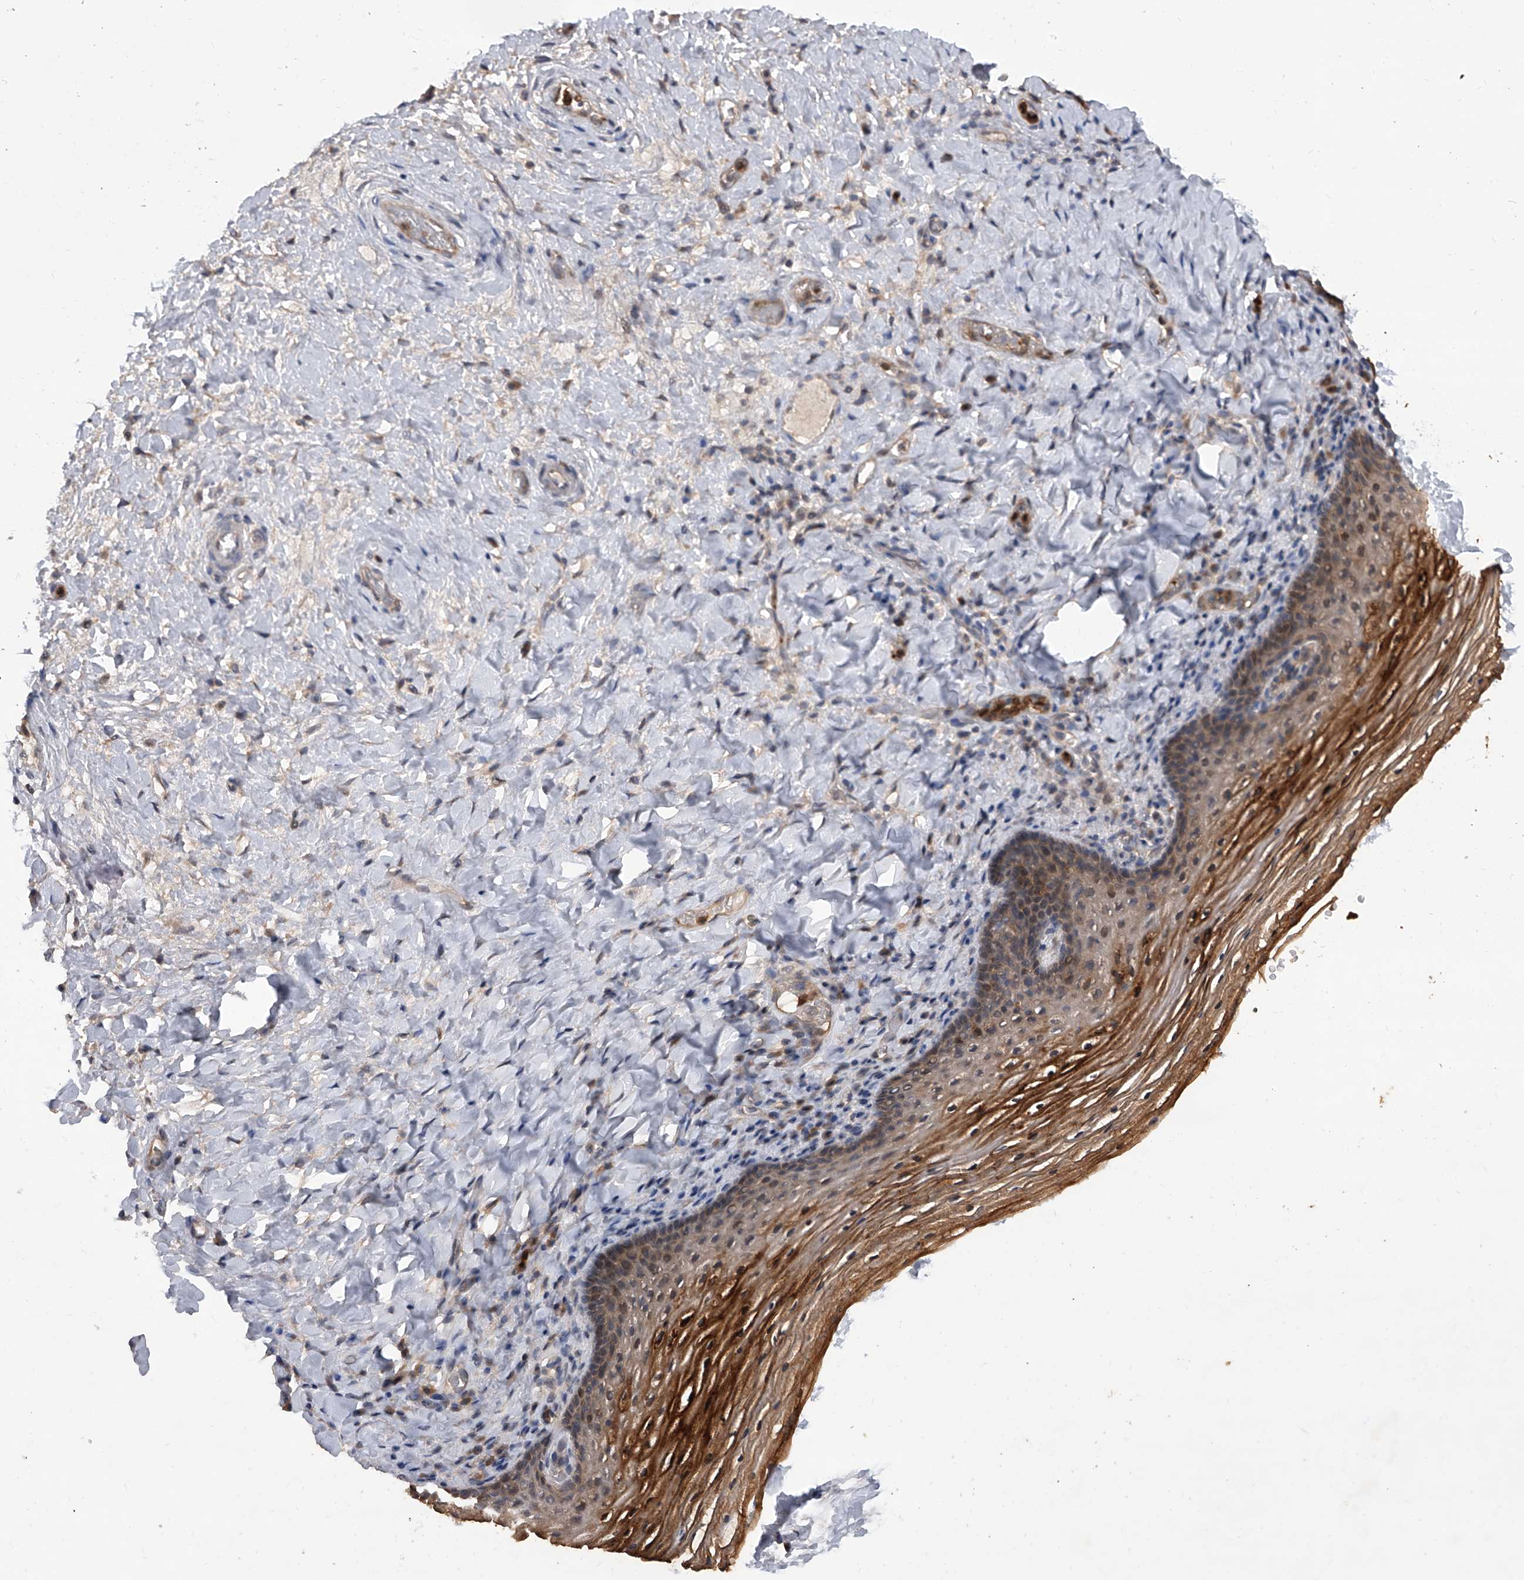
{"staining": {"intensity": "strong", "quantity": "25%-75%", "location": "cytoplasmic/membranous"}, "tissue": "vagina", "cell_type": "Squamous epithelial cells", "image_type": "normal", "snomed": [{"axis": "morphology", "description": "Normal tissue, NOS"}, {"axis": "topography", "description": "Vagina"}], "caption": "Brown immunohistochemical staining in normal vagina demonstrates strong cytoplasmic/membranous expression in about 25%-75% of squamous epithelial cells.", "gene": "BHLHE23", "patient": {"sex": "female", "age": 60}}